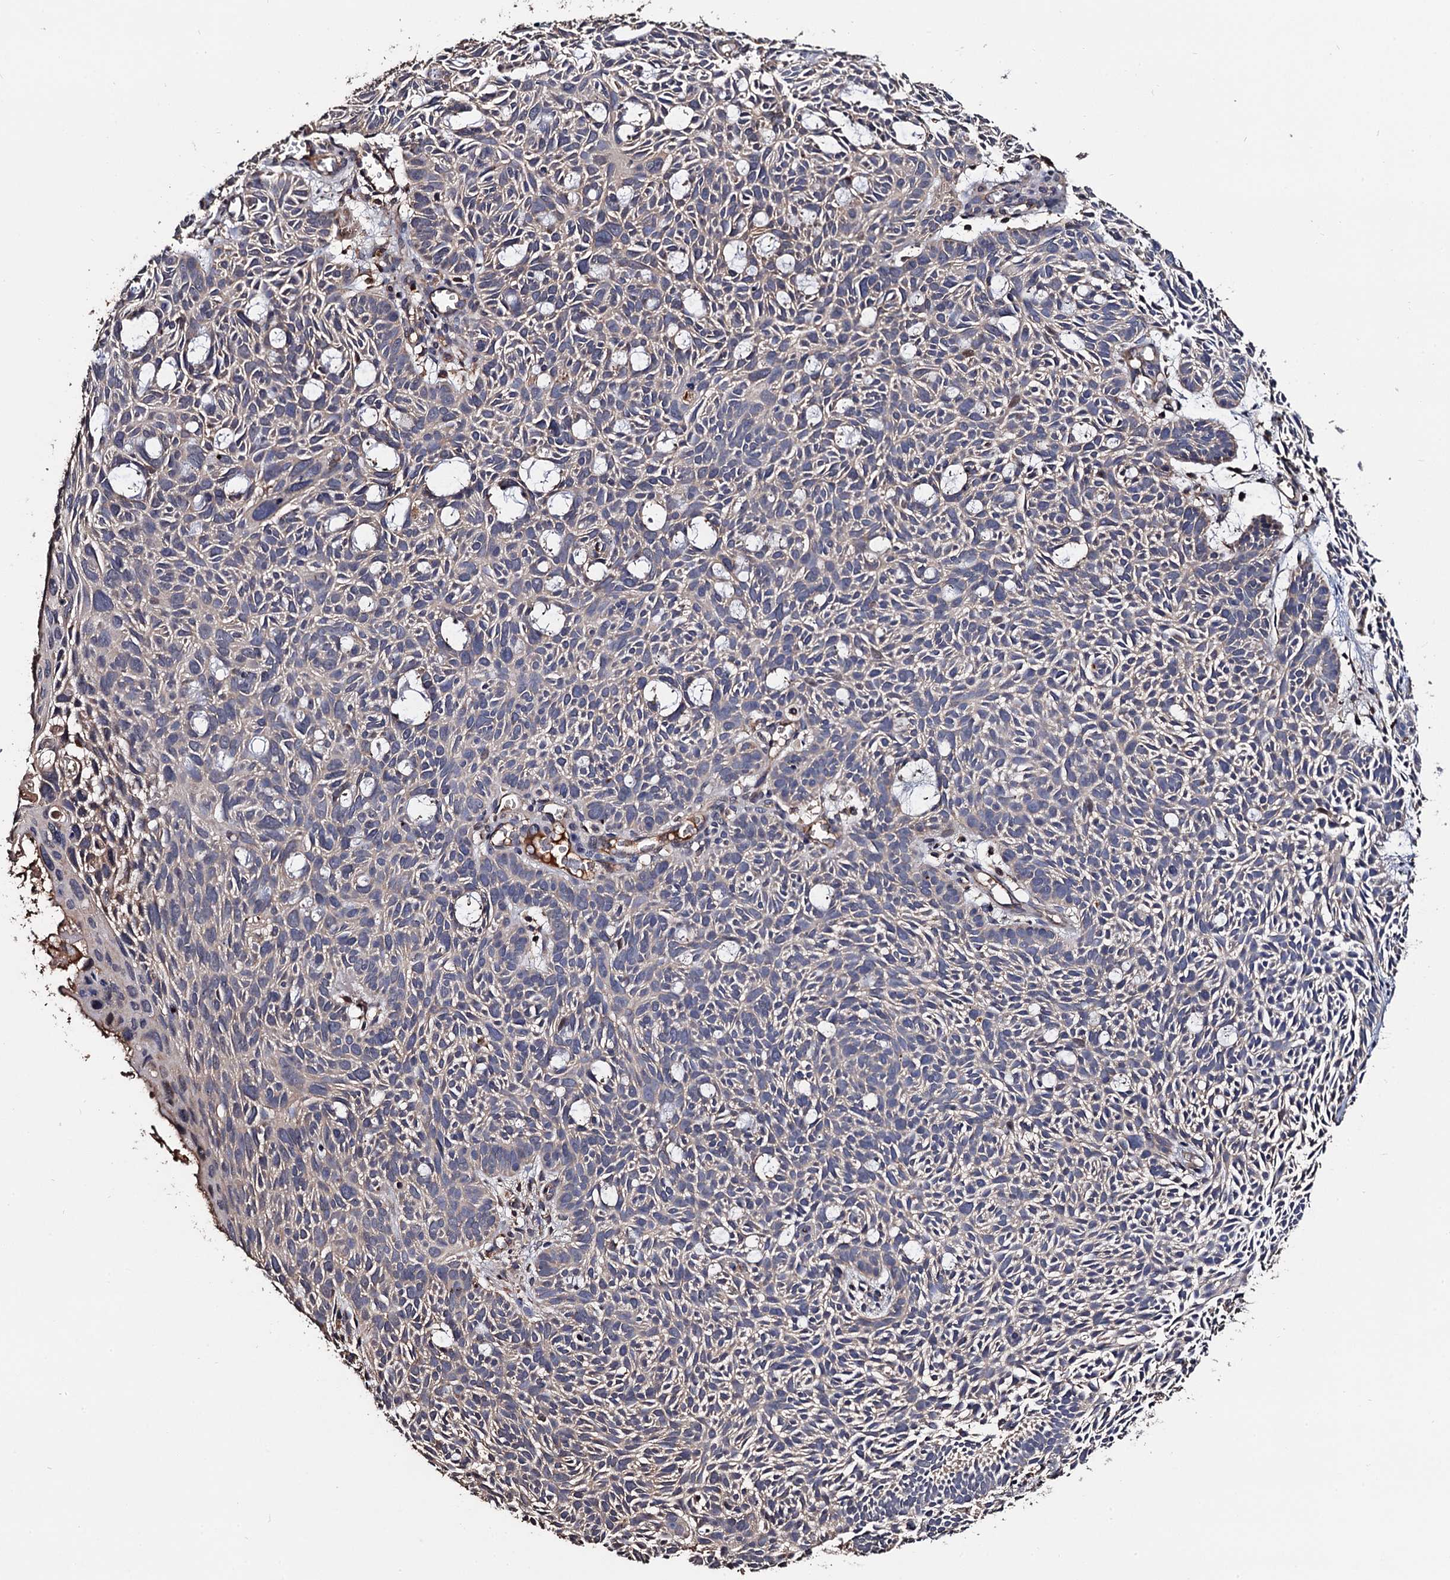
{"staining": {"intensity": "weak", "quantity": "<25%", "location": "cytoplasmic/membranous"}, "tissue": "skin cancer", "cell_type": "Tumor cells", "image_type": "cancer", "snomed": [{"axis": "morphology", "description": "Basal cell carcinoma"}, {"axis": "topography", "description": "Skin"}], "caption": "Skin cancer (basal cell carcinoma) stained for a protein using immunohistochemistry reveals no staining tumor cells.", "gene": "RGS11", "patient": {"sex": "male", "age": 69}}